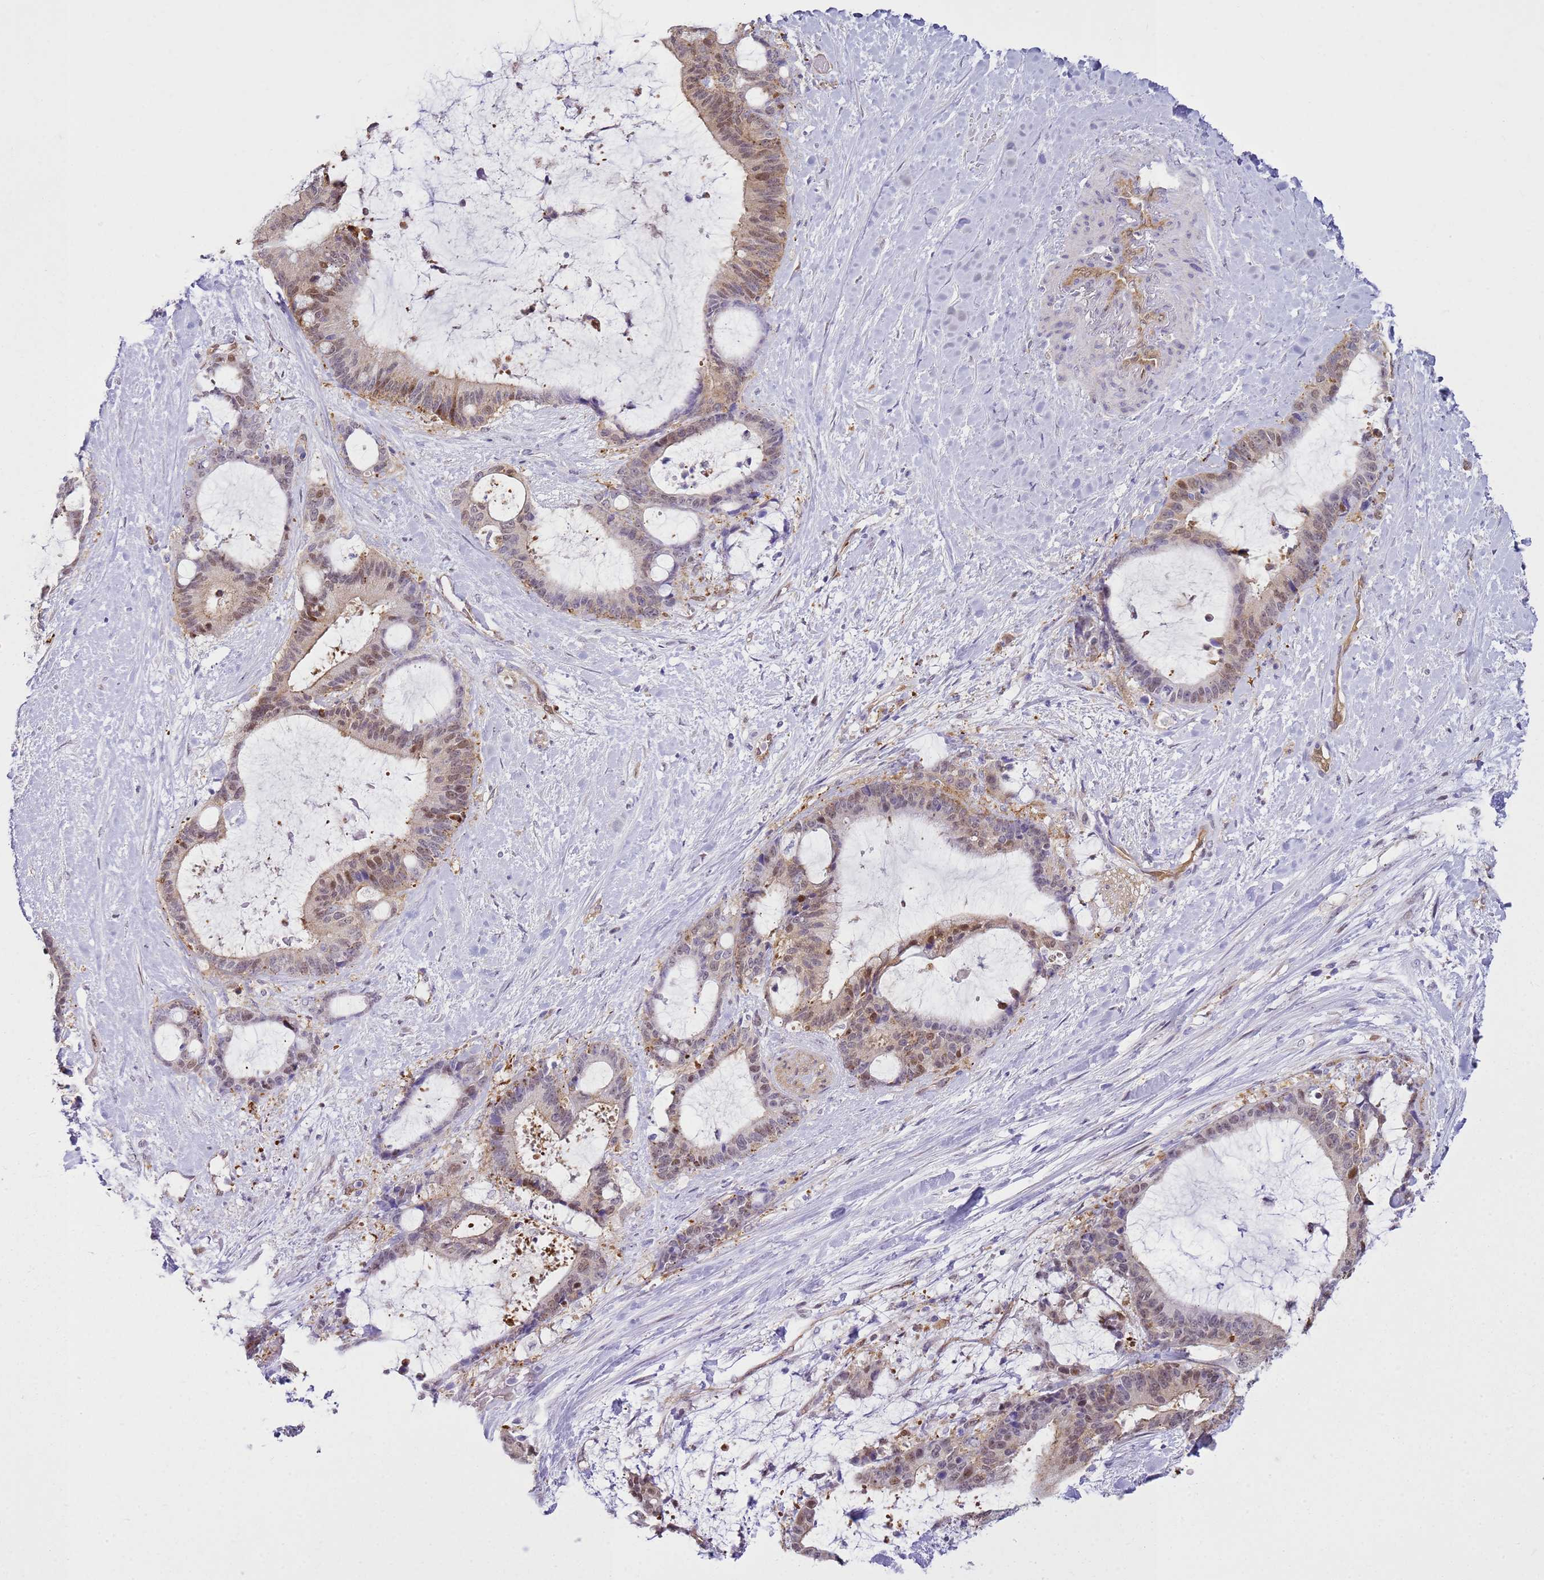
{"staining": {"intensity": "weak", "quantity": "<25%", "location": "nuclear"}, "tissue": "liver cancer", "cell_type": "Tumor cells", "image_type": "cancer", "snomed": [{"axis": "morphology", "description": "Normal tissue, NOS"}, {"axis": "morphology", "description": "Cholangiocarcinoma"}, {"axis": "topography", "description": "Liver"}, {"axis": "topography", "description": "Peripheral nerve tissue"}], "caption": "A high-resolution image shows IHC staining of liver cancer (cholangiocarcinoma), which shows no significant expression in tumor cells. (Brightfield microscopy of DAB IHC at high magnification).", "gene": "YWHAE", "patient": {"sex": "female", "age": 73}}